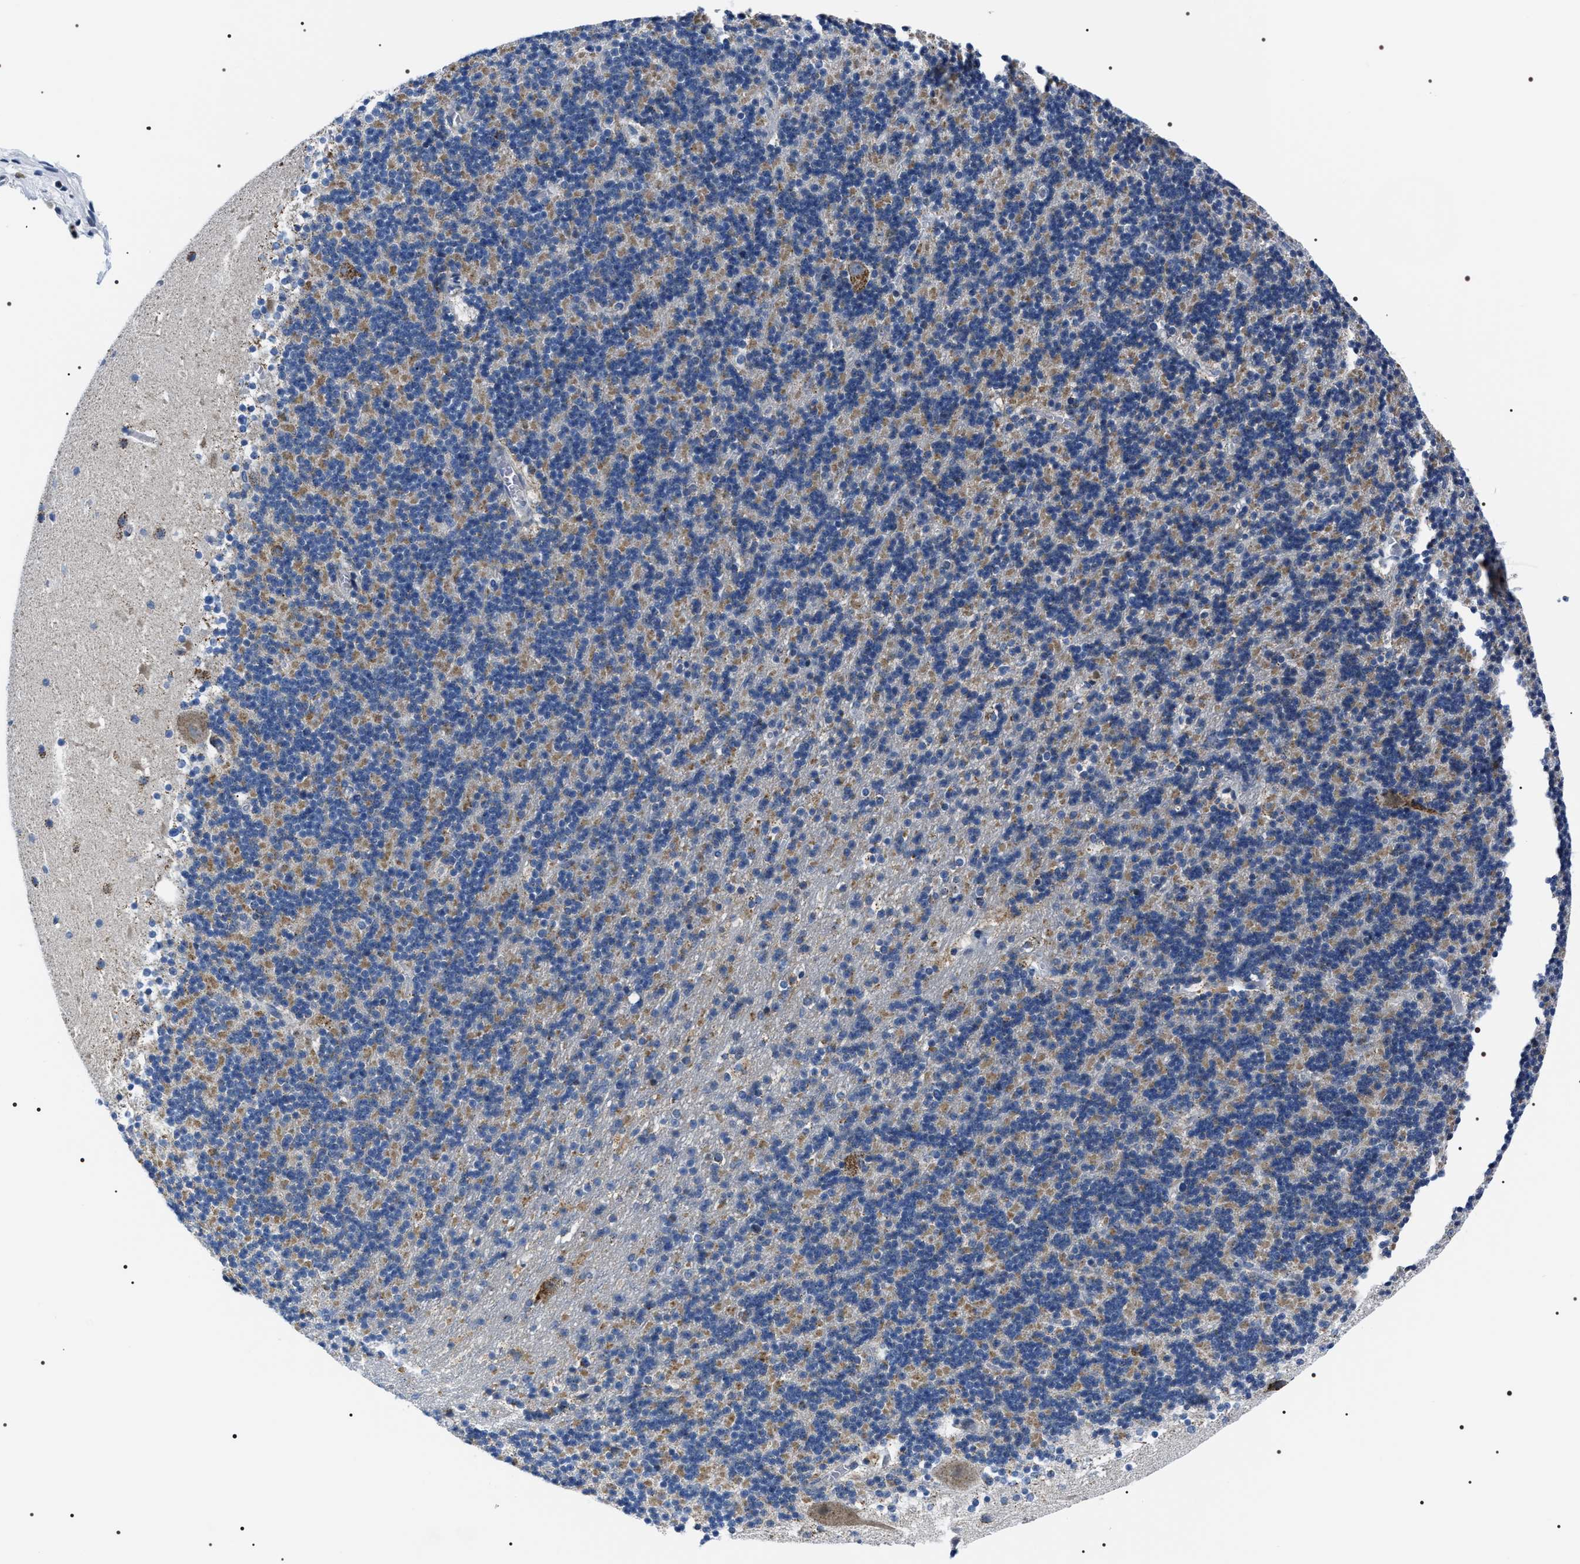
{"staining": {"intensity": "weak", "quantity": "25%-75%", "location": "cytoplasmic/membranous"}, "tissue": "cerebellum", "cell_type": "Cells in granular layer", "image_type": "normal", "snomed": [{"axis": "morphology", "description": "Normal tissue, NOS"}, {"axis": "topography", "description": "Cerebellum"}], "caption": "Cerebellum stained with DAB (3,3'-diaminobenzidine) immunohistochemistry displays low levels of weak cytoplasmic/membranous positivity in about 25%-75% of cells in granular layer. The protein of interest is shown in brown color, while the nuclei are stained blue.", "gene": "NTMT1", "patient": {"sex": "male", "age": 45}}